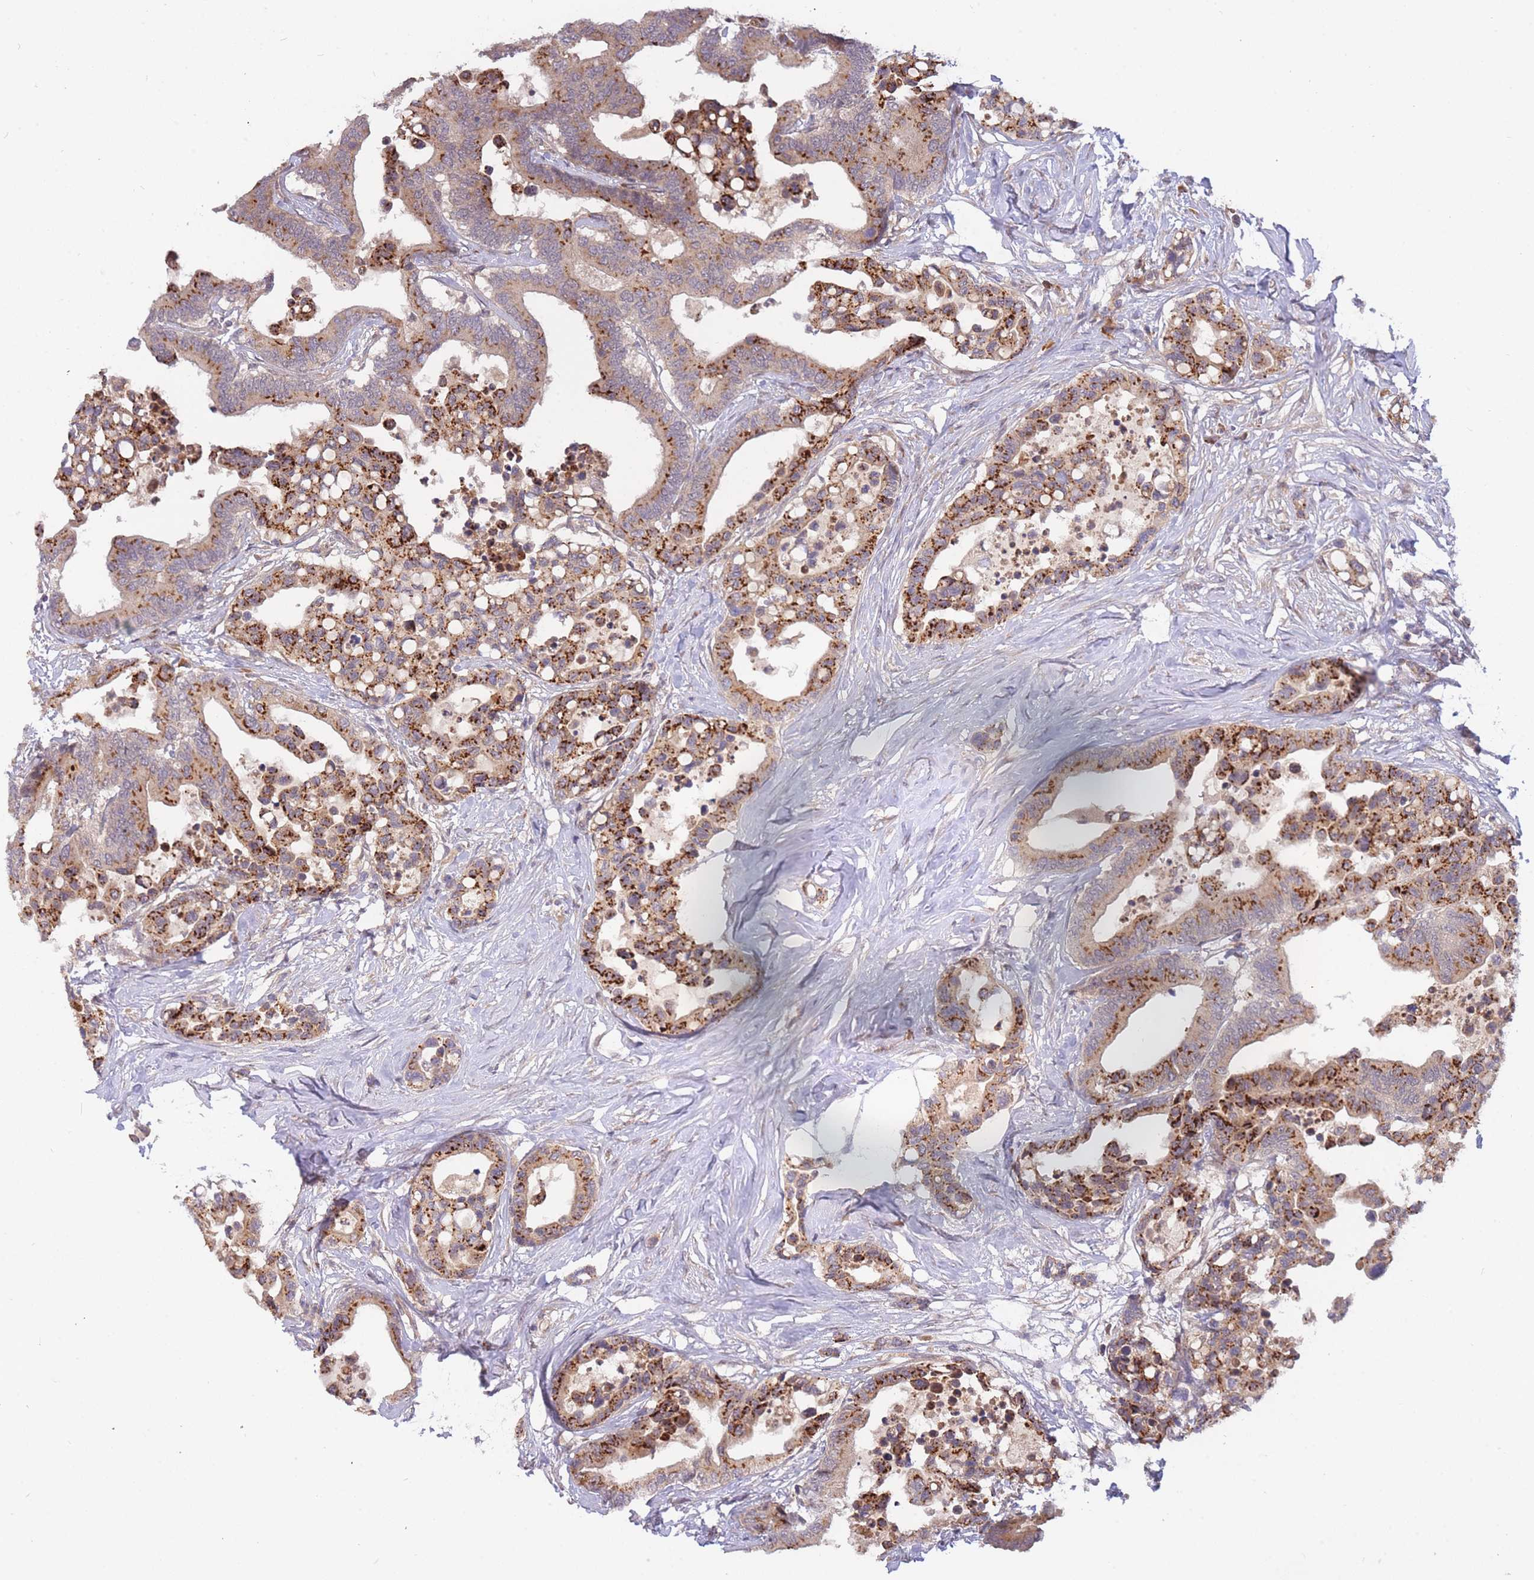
{"staining": {"intensity": "strong", "quantity": ">75%", "location": "cytoplasmic/membranous"}, "tissue": "colorectal cancer", "cell_type": "Tumor cells", "image_type": "cancer", "snomed": [{"axis": "morphology", "description": "Normal tissue, NOS"}, {"axis": "morphology", "description": "Adenocarcinoma, NOS"}, {"axis": "topography", "description": "Colon"}], "caption": "IHC of human colorectal cancer (adenocarcinoma) shows high levels of strong cytoplasmic/membranous staining in approximately >75% of tumor cells.", "gene": "SMC6", "patient": {"sex": "male", "age": 82}}